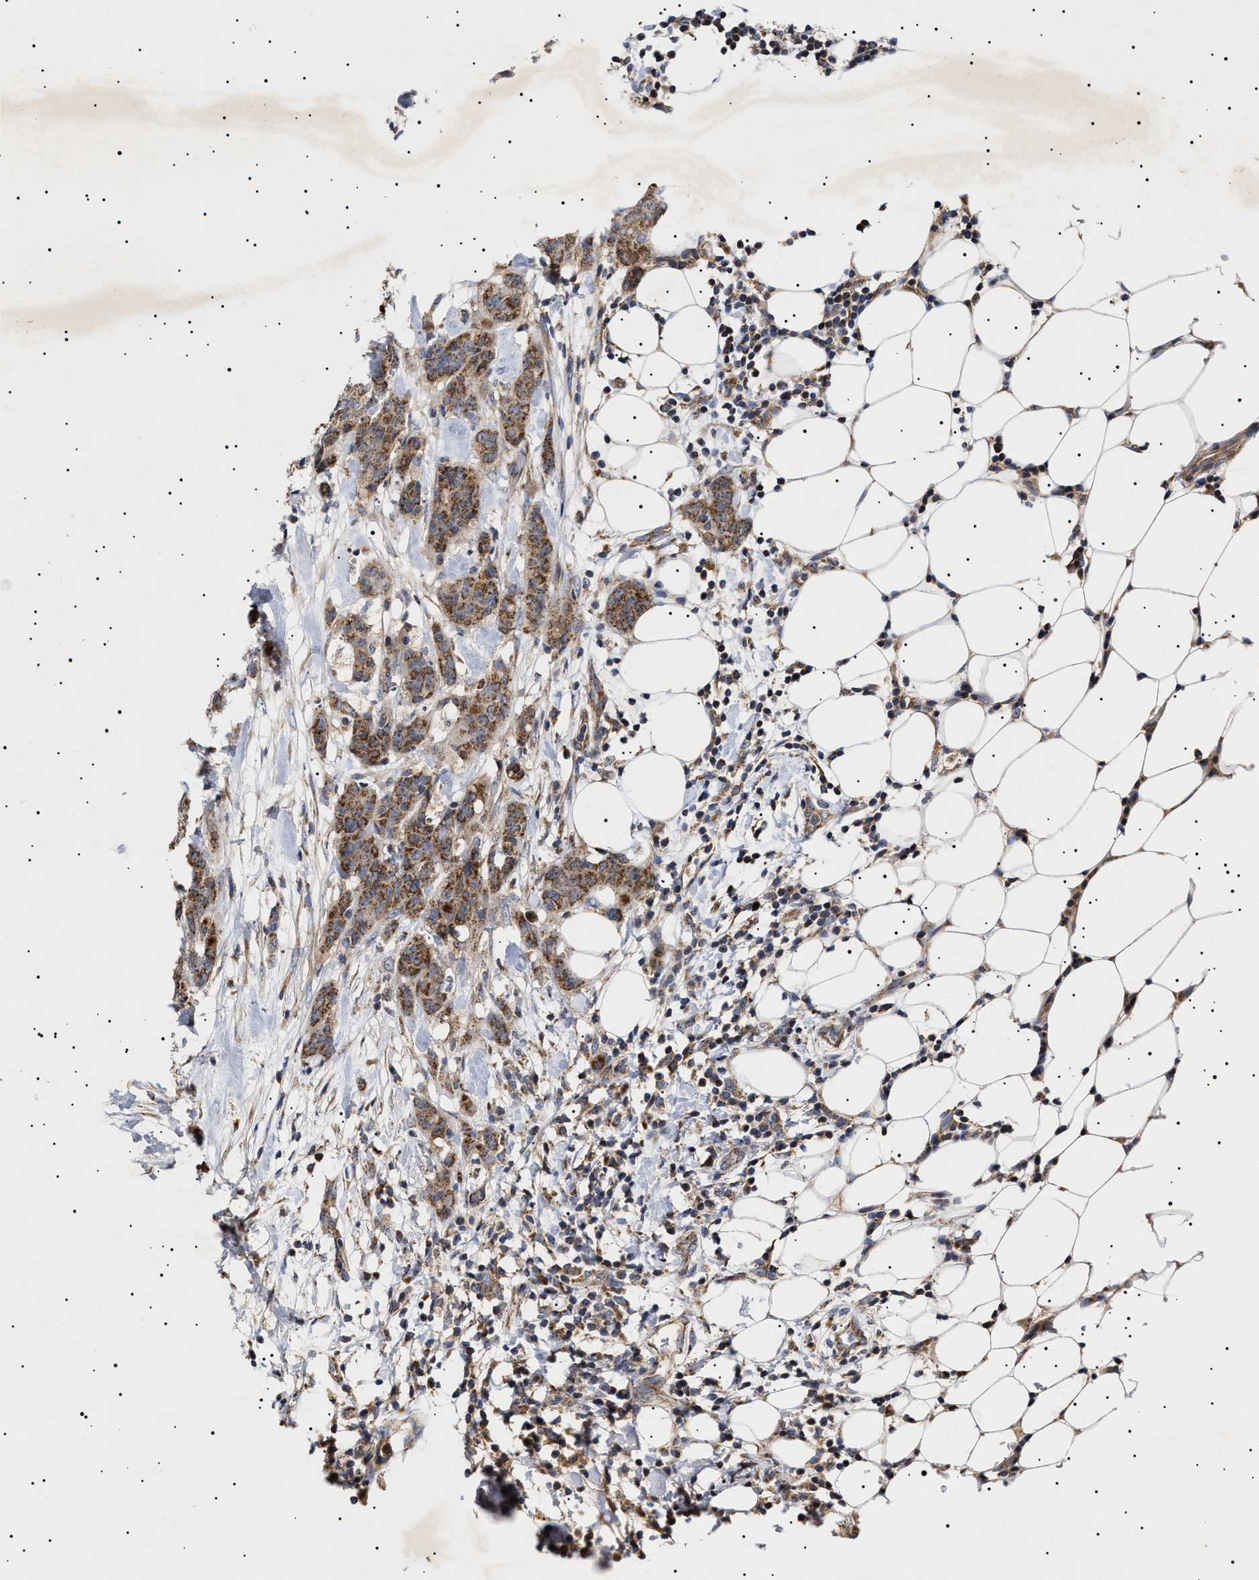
{"staining": {"intensity": "moderate", "quantity": ">75%", "location": "cytoplasmic/membranous"}, "tissue": "breast cancer", "cell_type": "Tumor cells", "image_type": "cancer", "snomed": [{"axis": "morphology", "description": "Normal tissue, NOS"}, {"axis": "morphology", "description": "Duct carcinoma"}, {"axis": "topography", "description": "Breast"}], "caption": "Brown immunohistochemical staining in breast cancer displays moderate cytoplasmic/membranous staining in about >75% of tumor cells.", "gene": "MRPL10", "patient": {"sex": "female", "age": 40}}